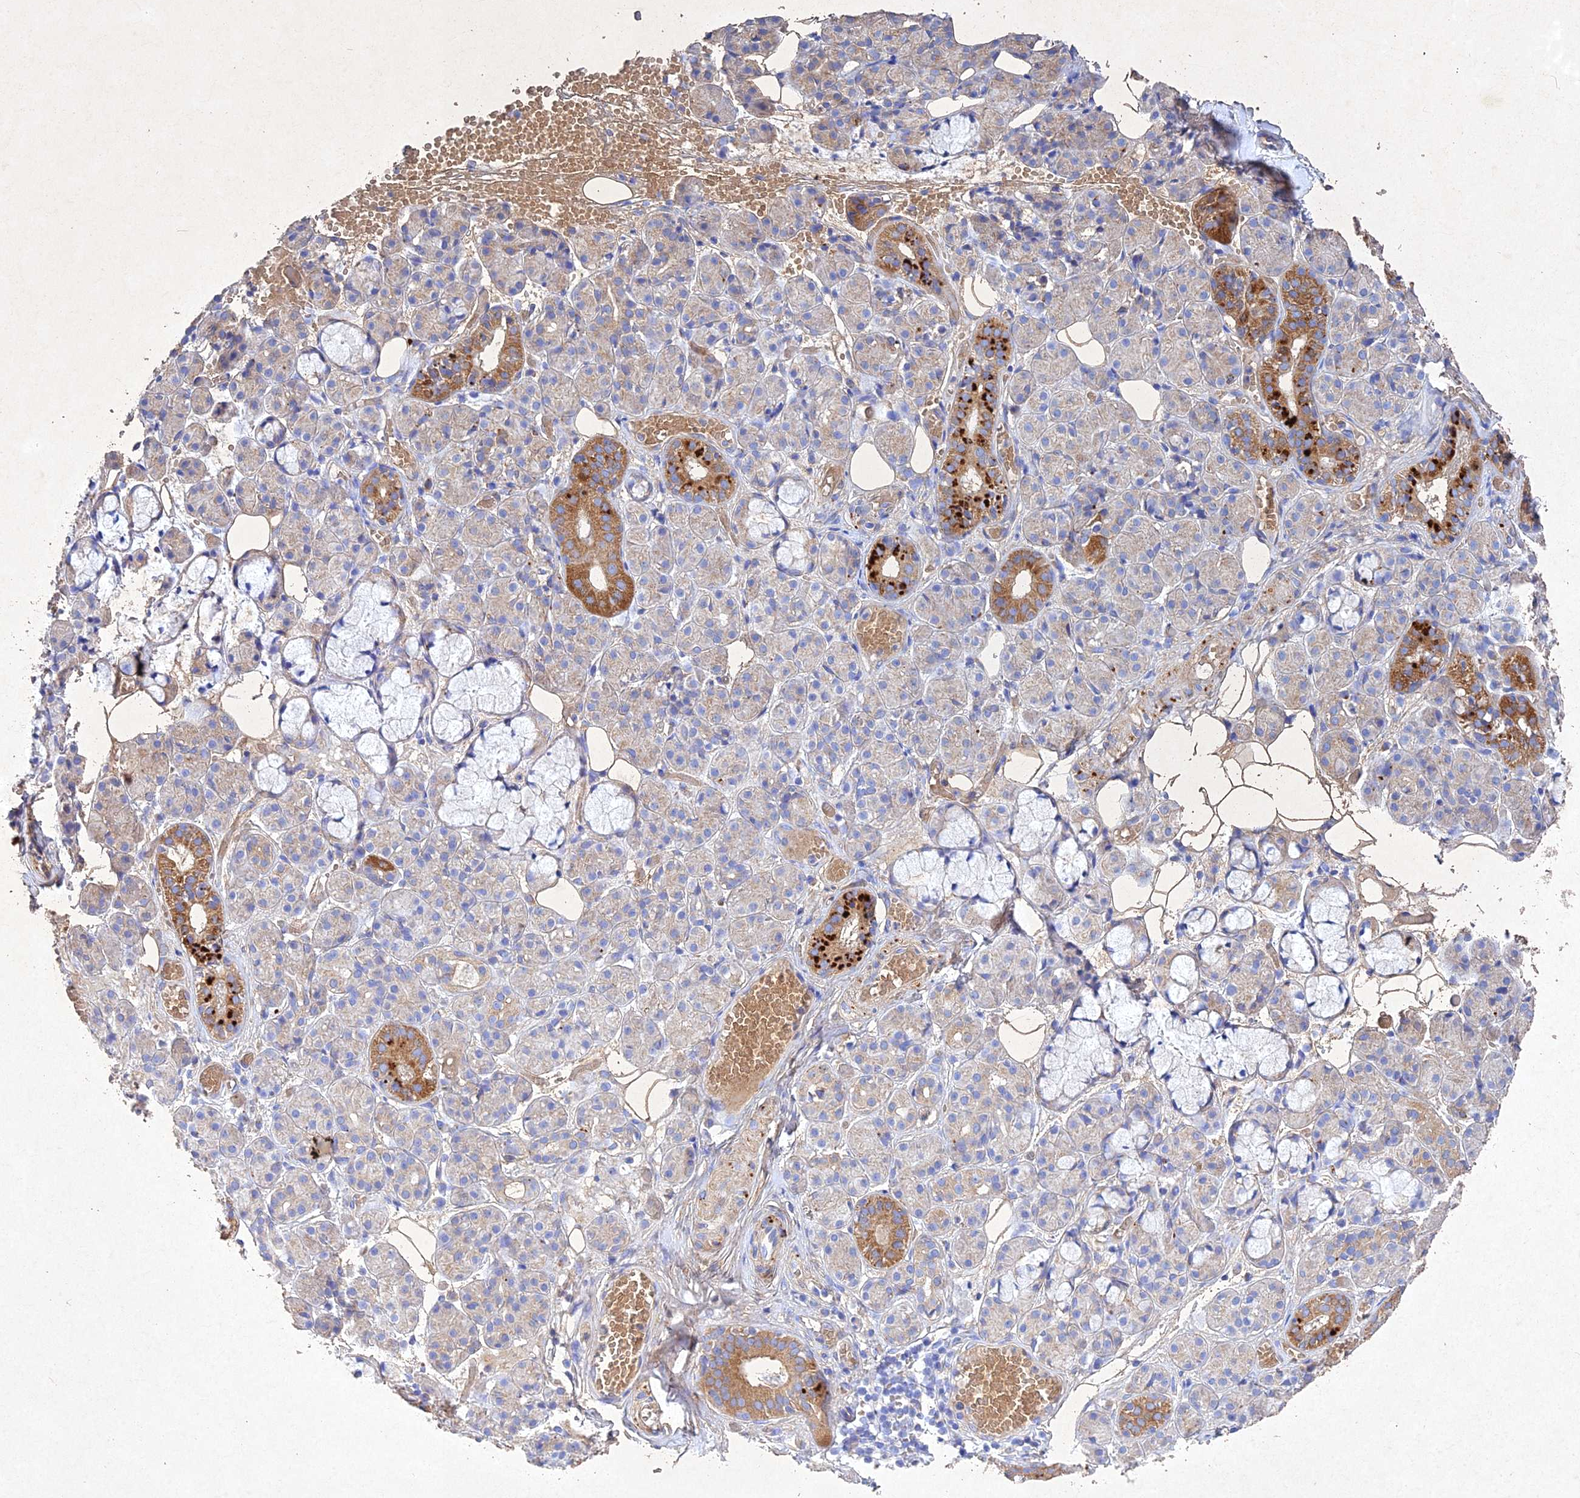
{"staining": {"intensity": "strong", "quantity": "<25%", "location": "cytoplasmic/membranous"}, "tissue": "salivary gland", "cell_type": "Glandular cells", "image_type": "normal", "snomed": [{"axis": "morphology", "description": "Normal tissue, NOS"}, {"axis": "topography", "description": "Salivary gland"}], "caption": "Brown immunohistochemical staining in benign salivary gland displays strong cytoplasmic/membranous positivity in approximately <25% of glandular cells. Ihc stains the protein of interest in brown and the nuclei are stained blue.", "gene": "NDUFV1", "patient": {"sex": "male", "age": 63}}